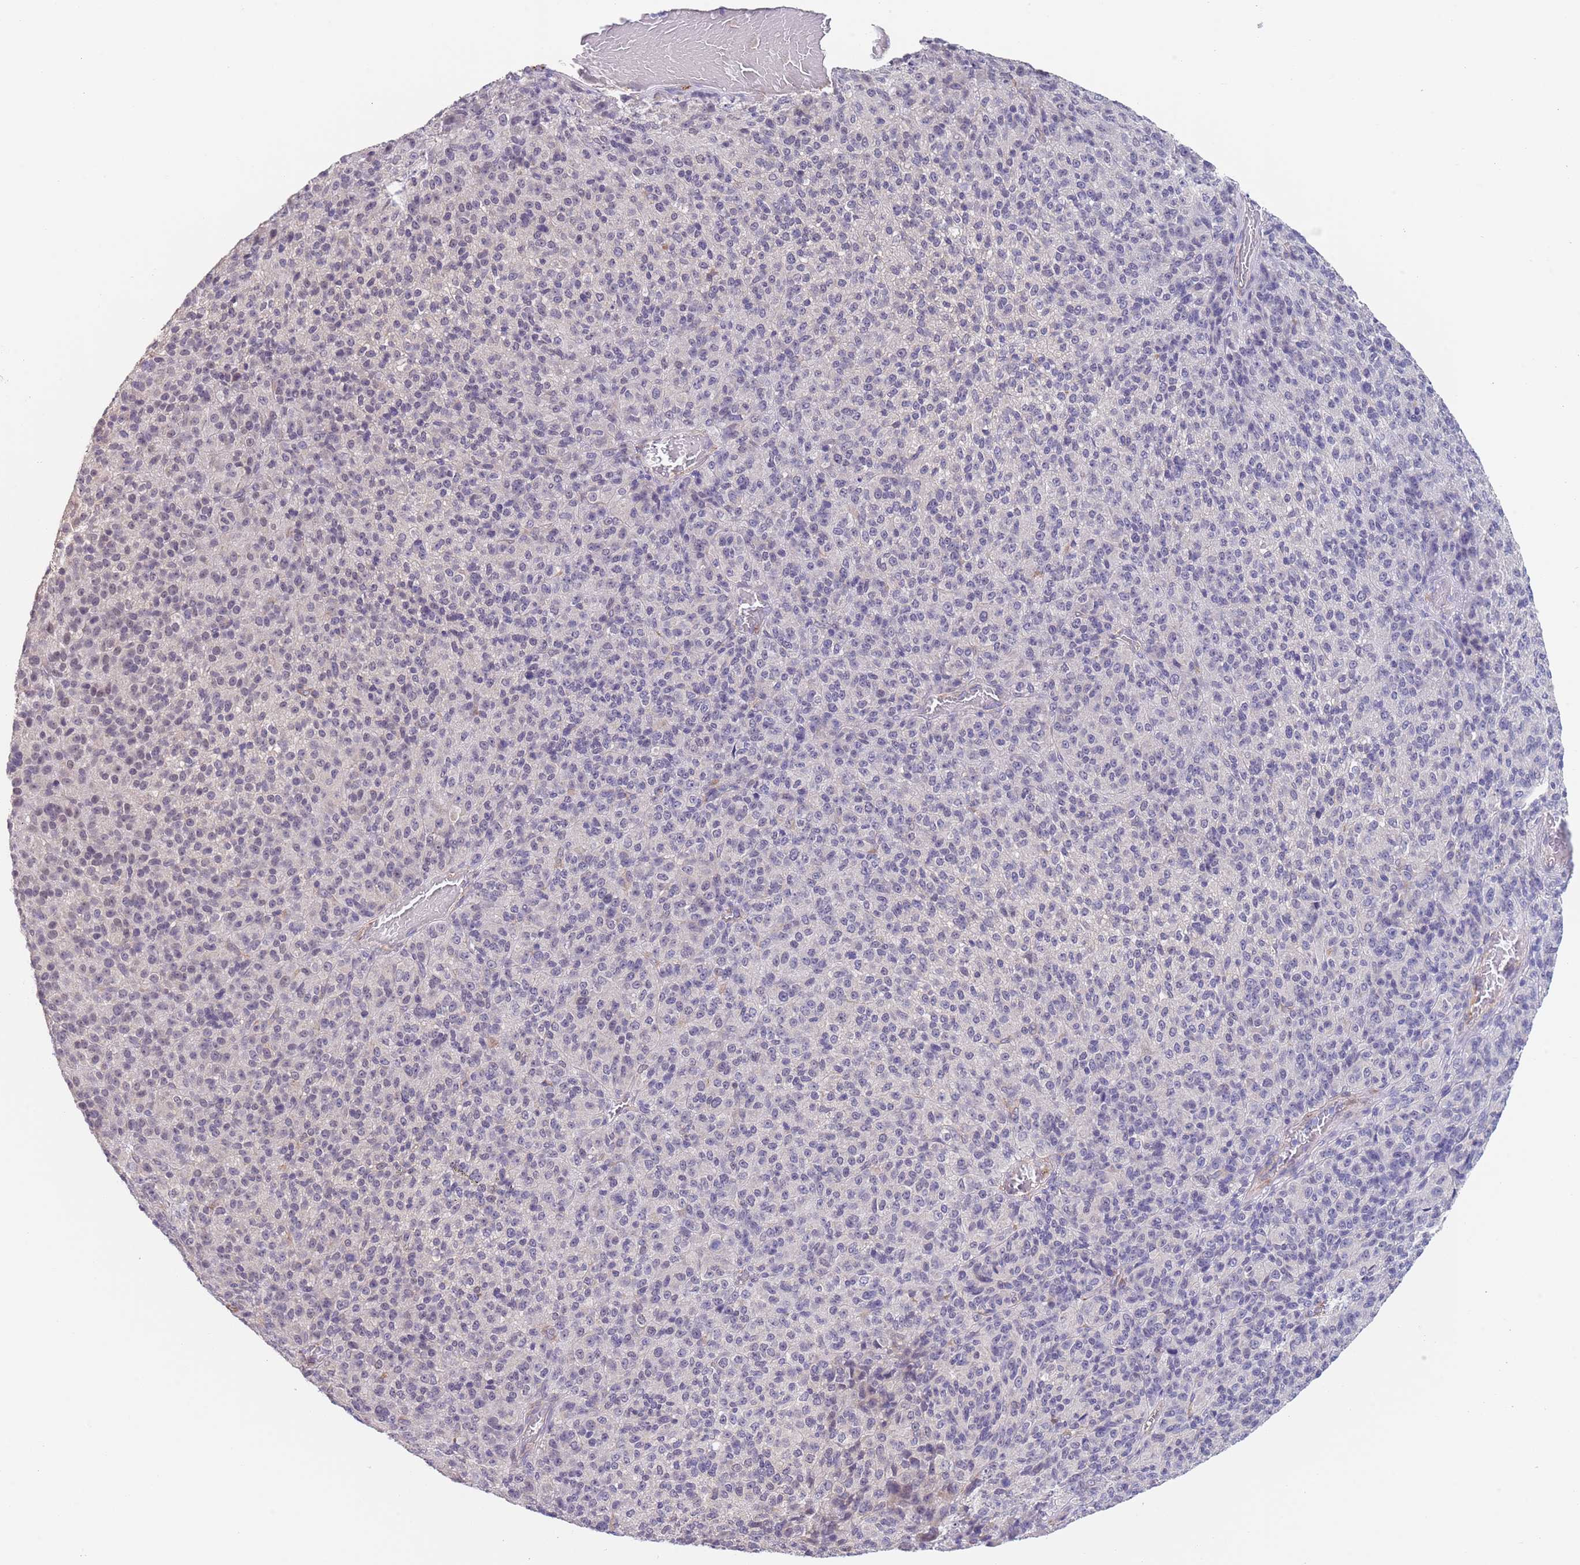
{"staining": {"intensity": "negative", "quantity": "none", "location": "none"}, "tissue": "melanoma", "cell_type": "Tumor cells", "image_type": "cancer", "snomed": [{"axis": "morphology", "description": "Malignant melanoma, Metastatic site"}, {"axis": "topography", "description": "Brain"}], "caption": "Immunohistochemistry (IHC) image of malignant melanoma (metastatic site) stained for a protein (brown), which displays no staining in tumor cells. (Stains: DAB IHC with hematoxylin counter stain, Microscopy: brightfield microscopy at high magnification).", "gene": "RNF169", "patient": {"sex": "female", "age": 56}}